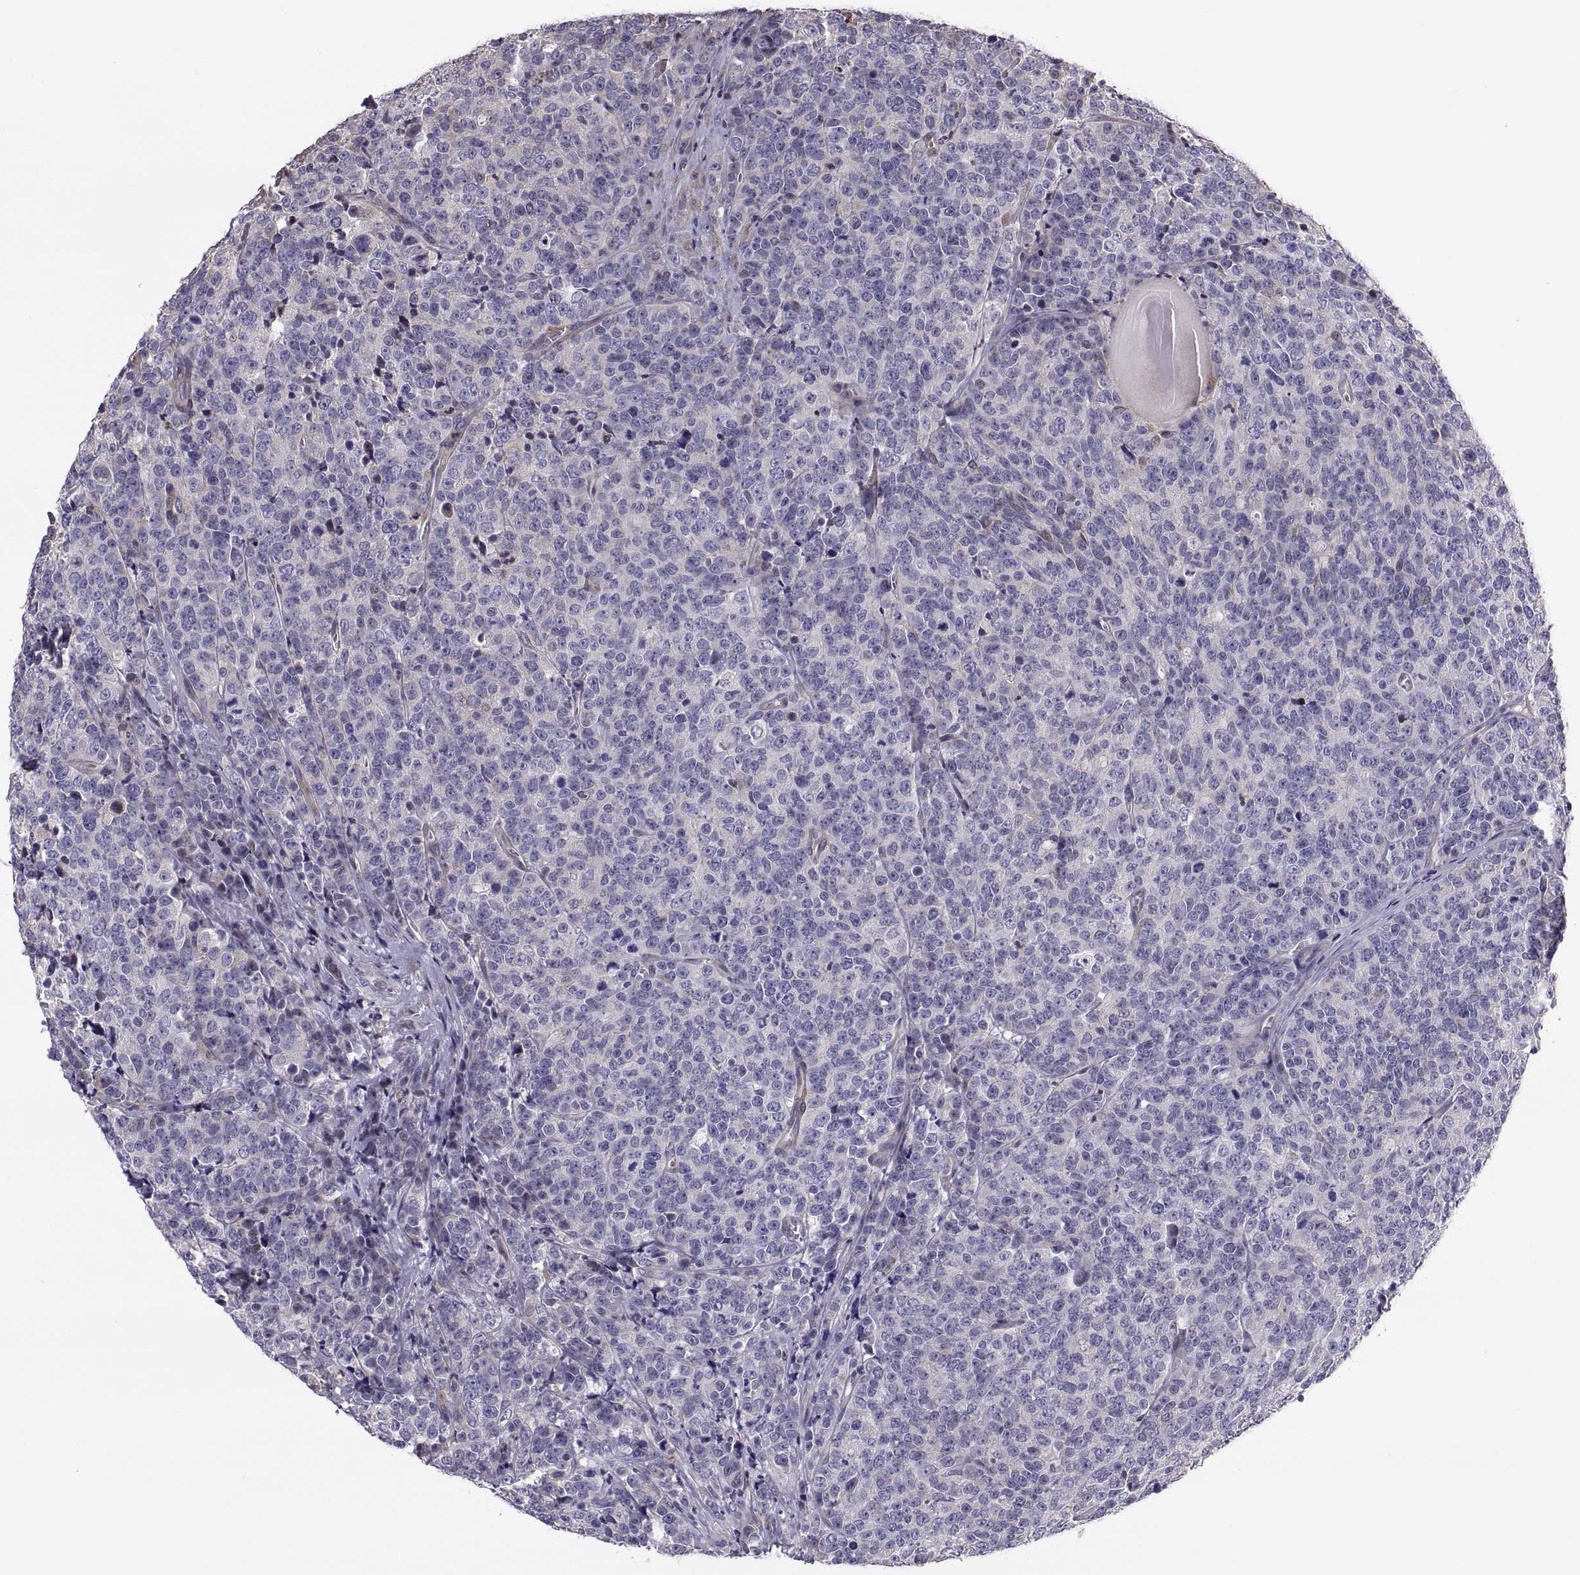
{"staining": {"intensity": "negative", "quantity": "none", "location": "none"}, "tissue": "prostate cancer", "cell_type": "Tumor cells", "image_type": "cancer", "snomed": [{"axis": "morphology", "description": "Adenocarcinoma, NOS"}, {"axis": "topography", "description": "Prostate"}], "caption": "An immunohistochemistry (IHC) micrograph of prostate adenocarcinoma is shown. There is no staining in tumor cells of prostate adenocarcinoma. (DAB (3,3'-diaminobenzidine) immunohistochemistry (IHC) with hematoxylin counter stain).", "gene": "ANO1", "patient": {"sex": "male", "age": 67}}